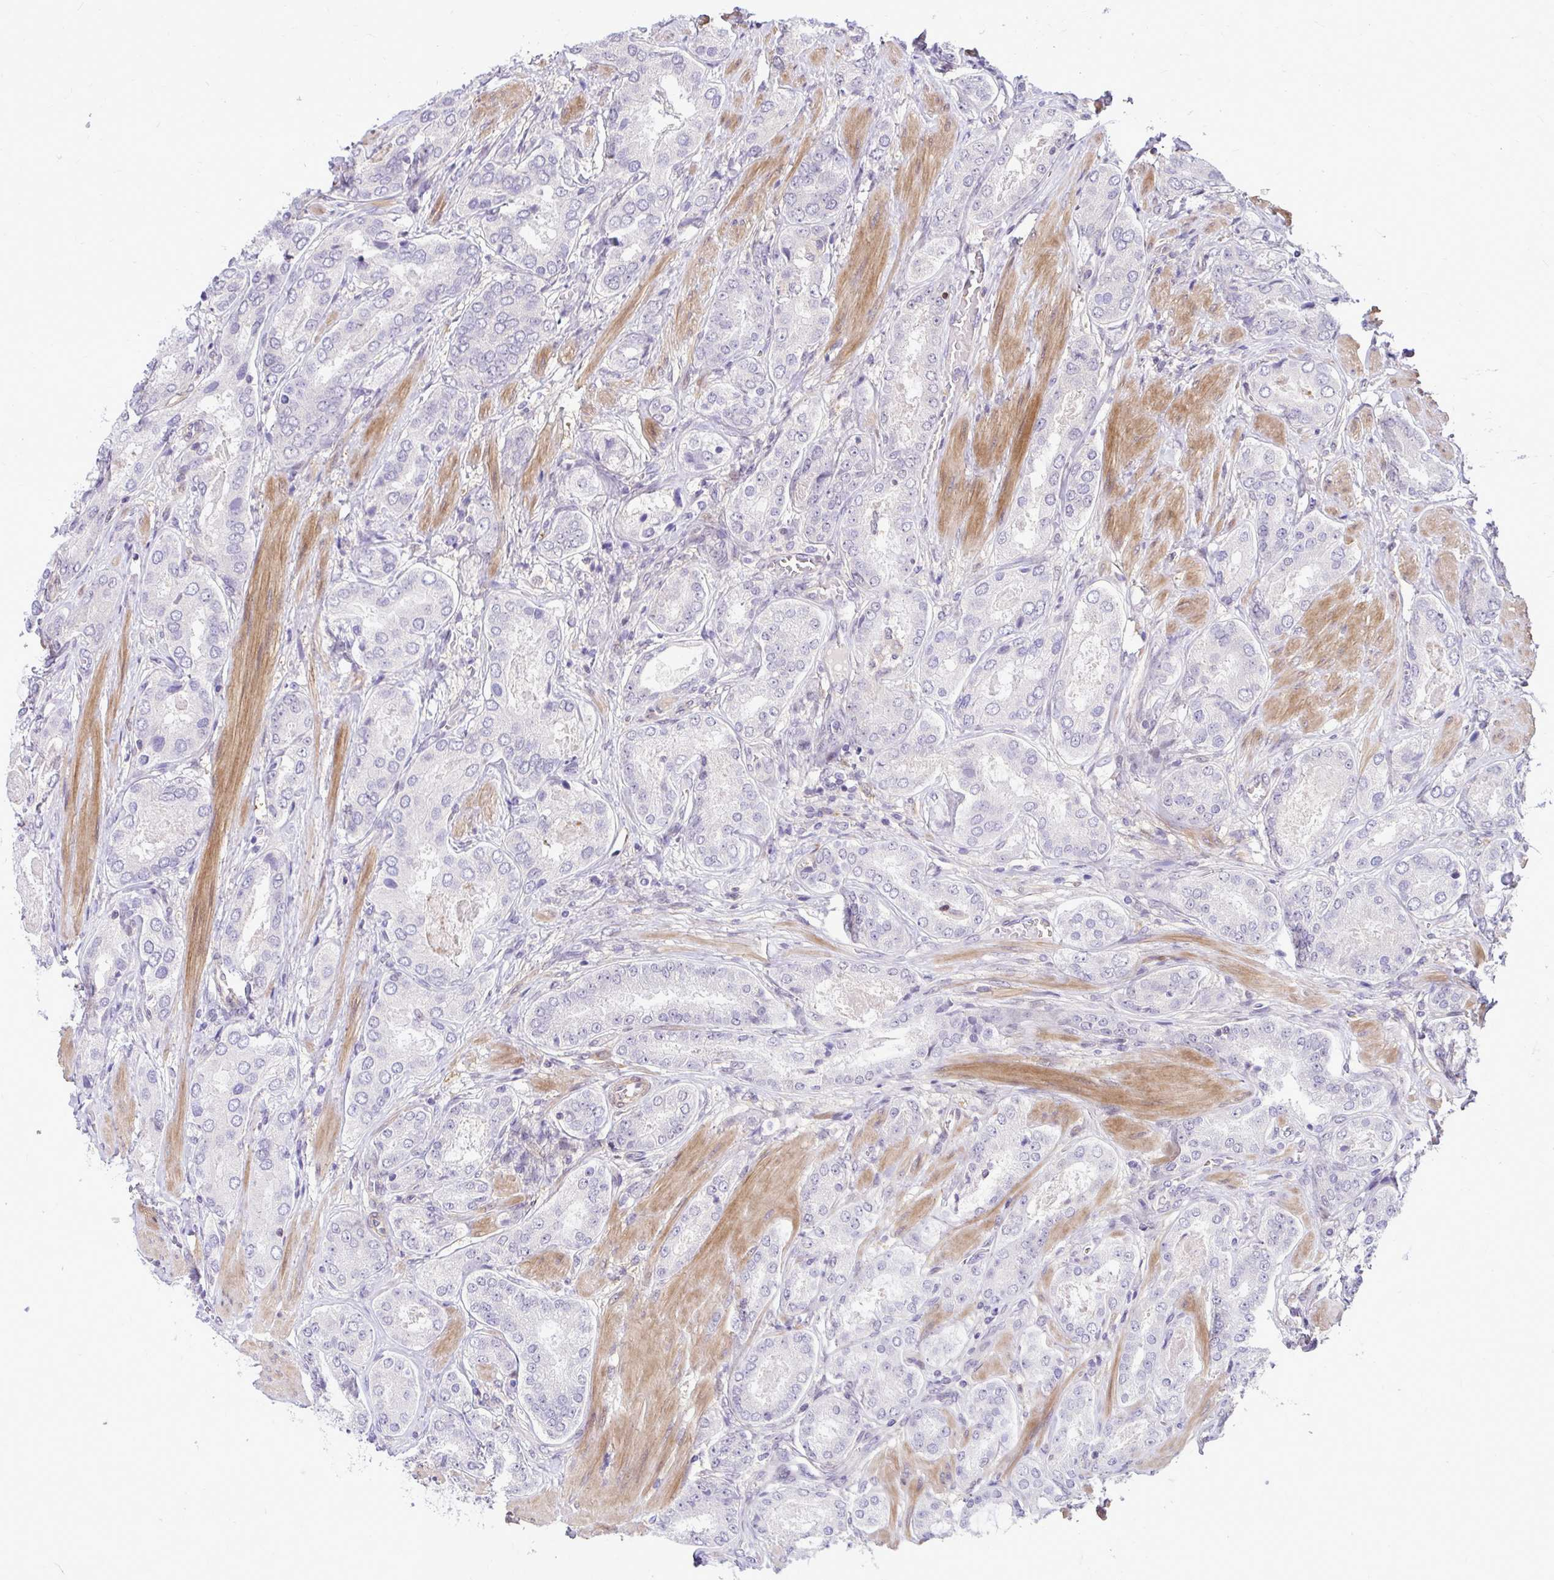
{"staining": {"intensity": "negative", "quantity": "none", "location": "none"}, "tissue": "prostate cancer", "cell_type": "Tumor cells", "image_type": "cancer", "snomed": [{"axis": "morphology", "description": "Adenocarcinoma, High grade"}, {"axis": "topography", "description": "Prostate"}], "caption": "This is an immunohistochemistry photomicrograph of human prostate cancer (adenocarcinoma (high-grade)). There is no positivity in tumor cells.", "gene": "TRIP6", "patient": {"sex": "male", "age": 63}}